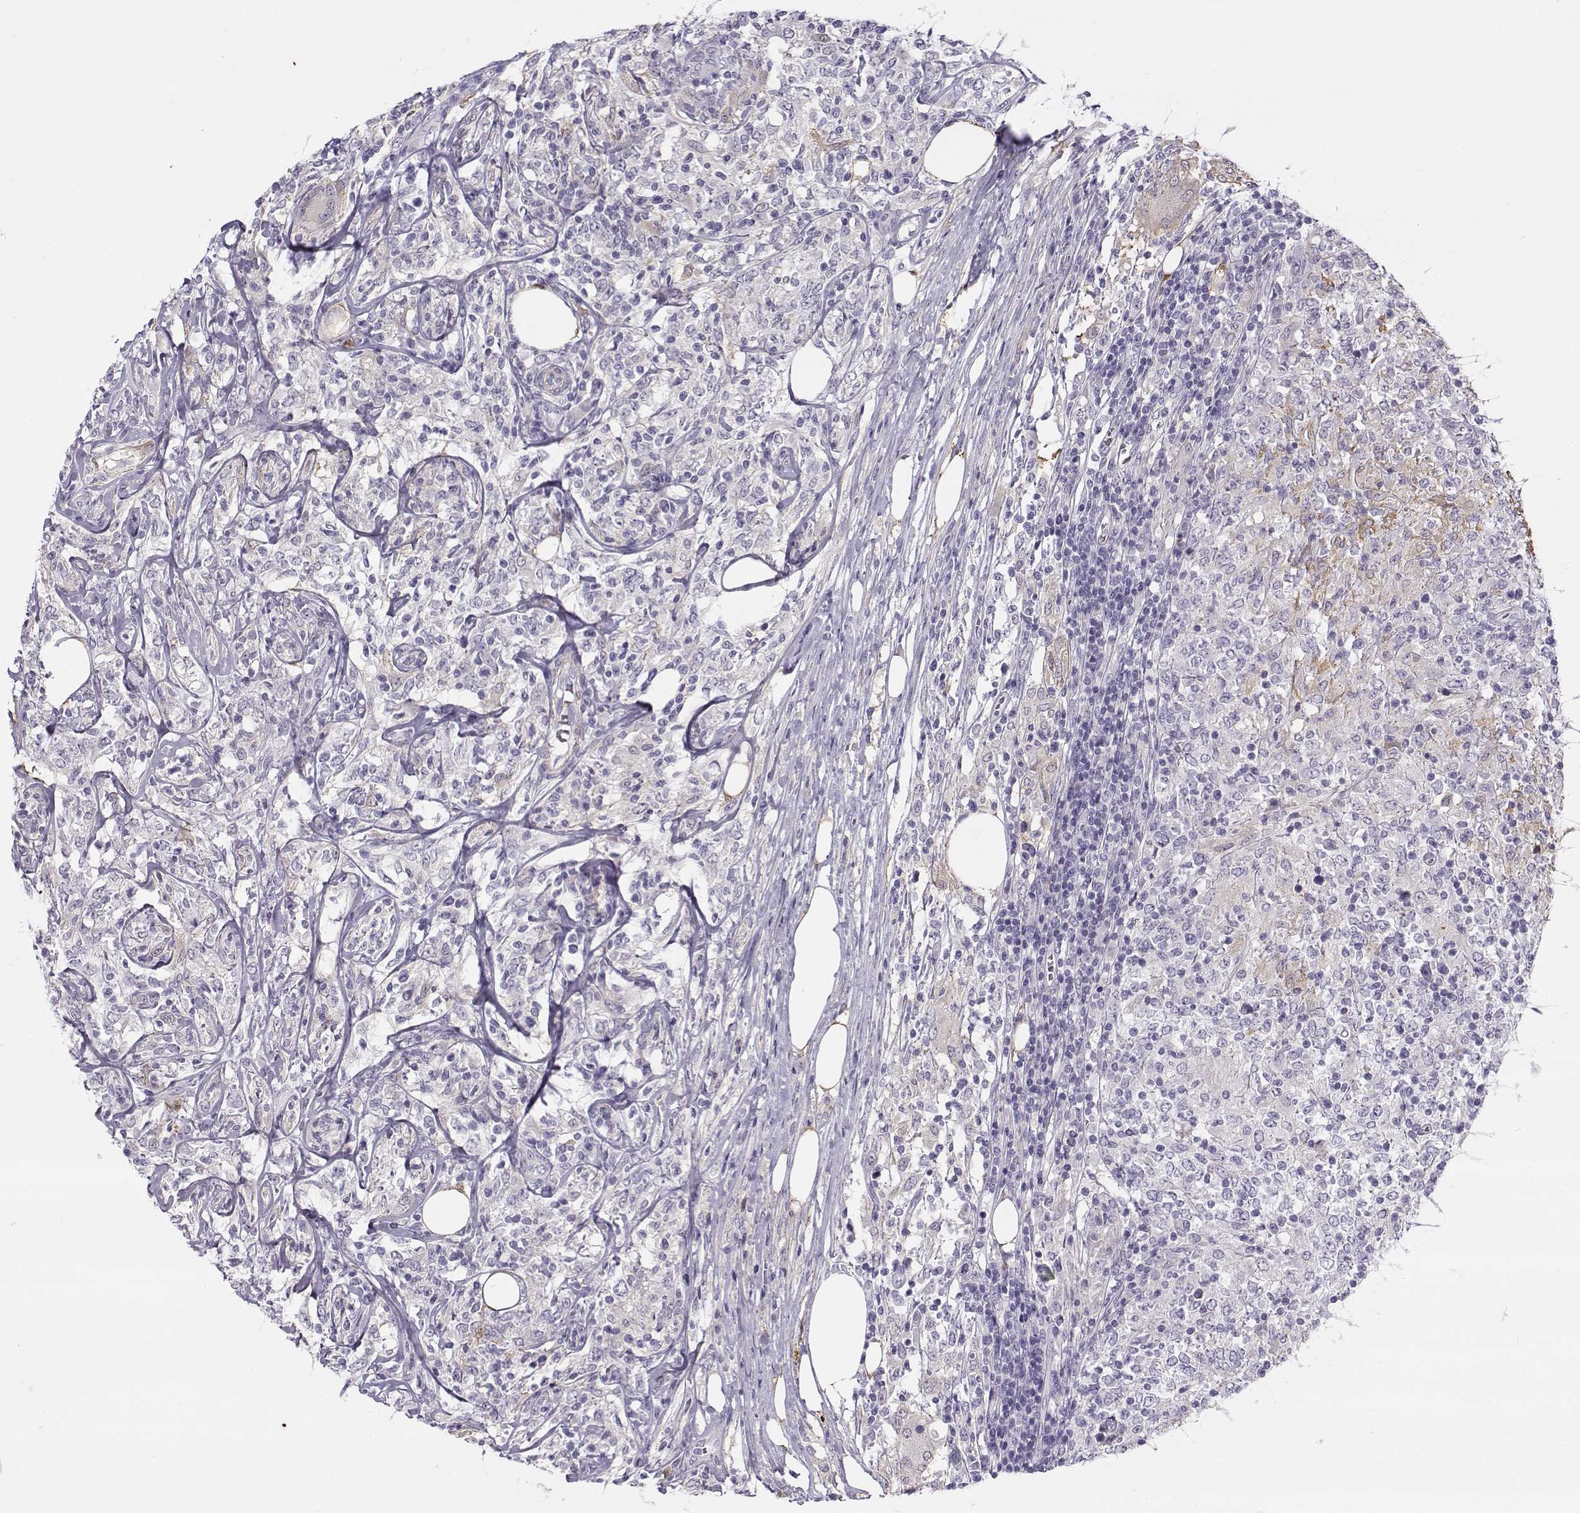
{"staining": {"intensity": "negative", "quantity": "none", "location": "none"}, "tissue": "lymphoma", "cell_type": "Tumor cells", "image_type": "cancer", "snomed": [{"axis": "morphology", "description": "Malignant lymphoma, non-Hodgkin's type, High grade"}, {"axis": "topography", "description": "Lymph node"}], "caption": "Immunohistochemical staining of human lymphoma shows no significant expression in tumor cells. The staining was performed using DAB to visualize the protein expression in brown, while the nuclei were stained in blue with hematoxylin (Magnification: 20x).", "gene": "UCP3", "patient": {"sex": "female", "age": 84}}